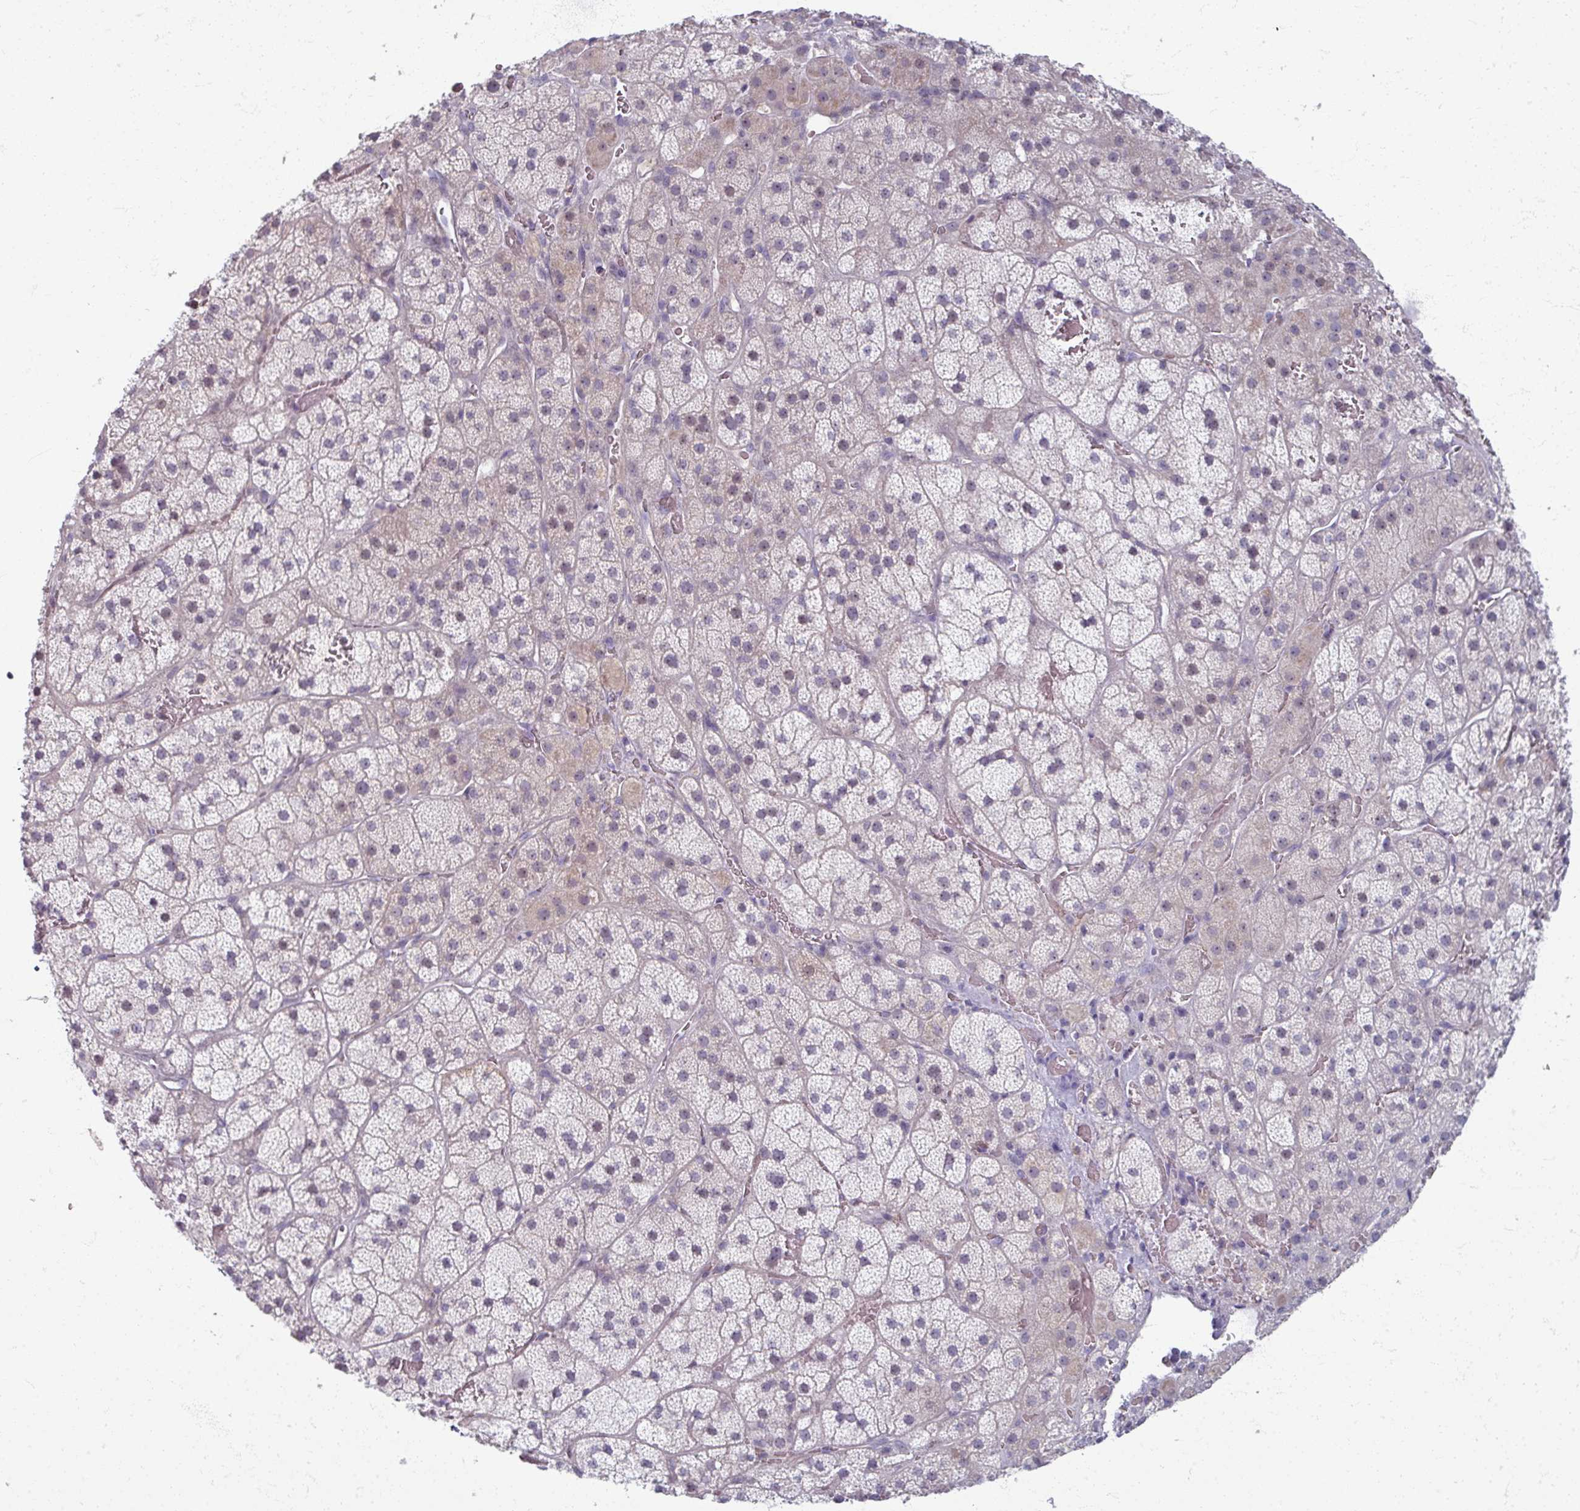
{"staining": {"intensity": "negative", "quantity": "none", "location": "none"}, "tissue": "adrenal gland", "cell_type": "Glandular cells", "image_type": "normal", "snomed": [{"axis": "morphology", "description": "Normal tissue, NOS"}, {"axis": "topography", "description": "Adrenal gland"}], "caption": "DAB (3,3'-diaminobenzidine) immunohistochemical staining of normal human adrenal gland displays no significant positivity in glandular cells. Nuclei are stained in blue.", "gene": "TTLL7", "patient": {"sex": "male", "age": 57}}